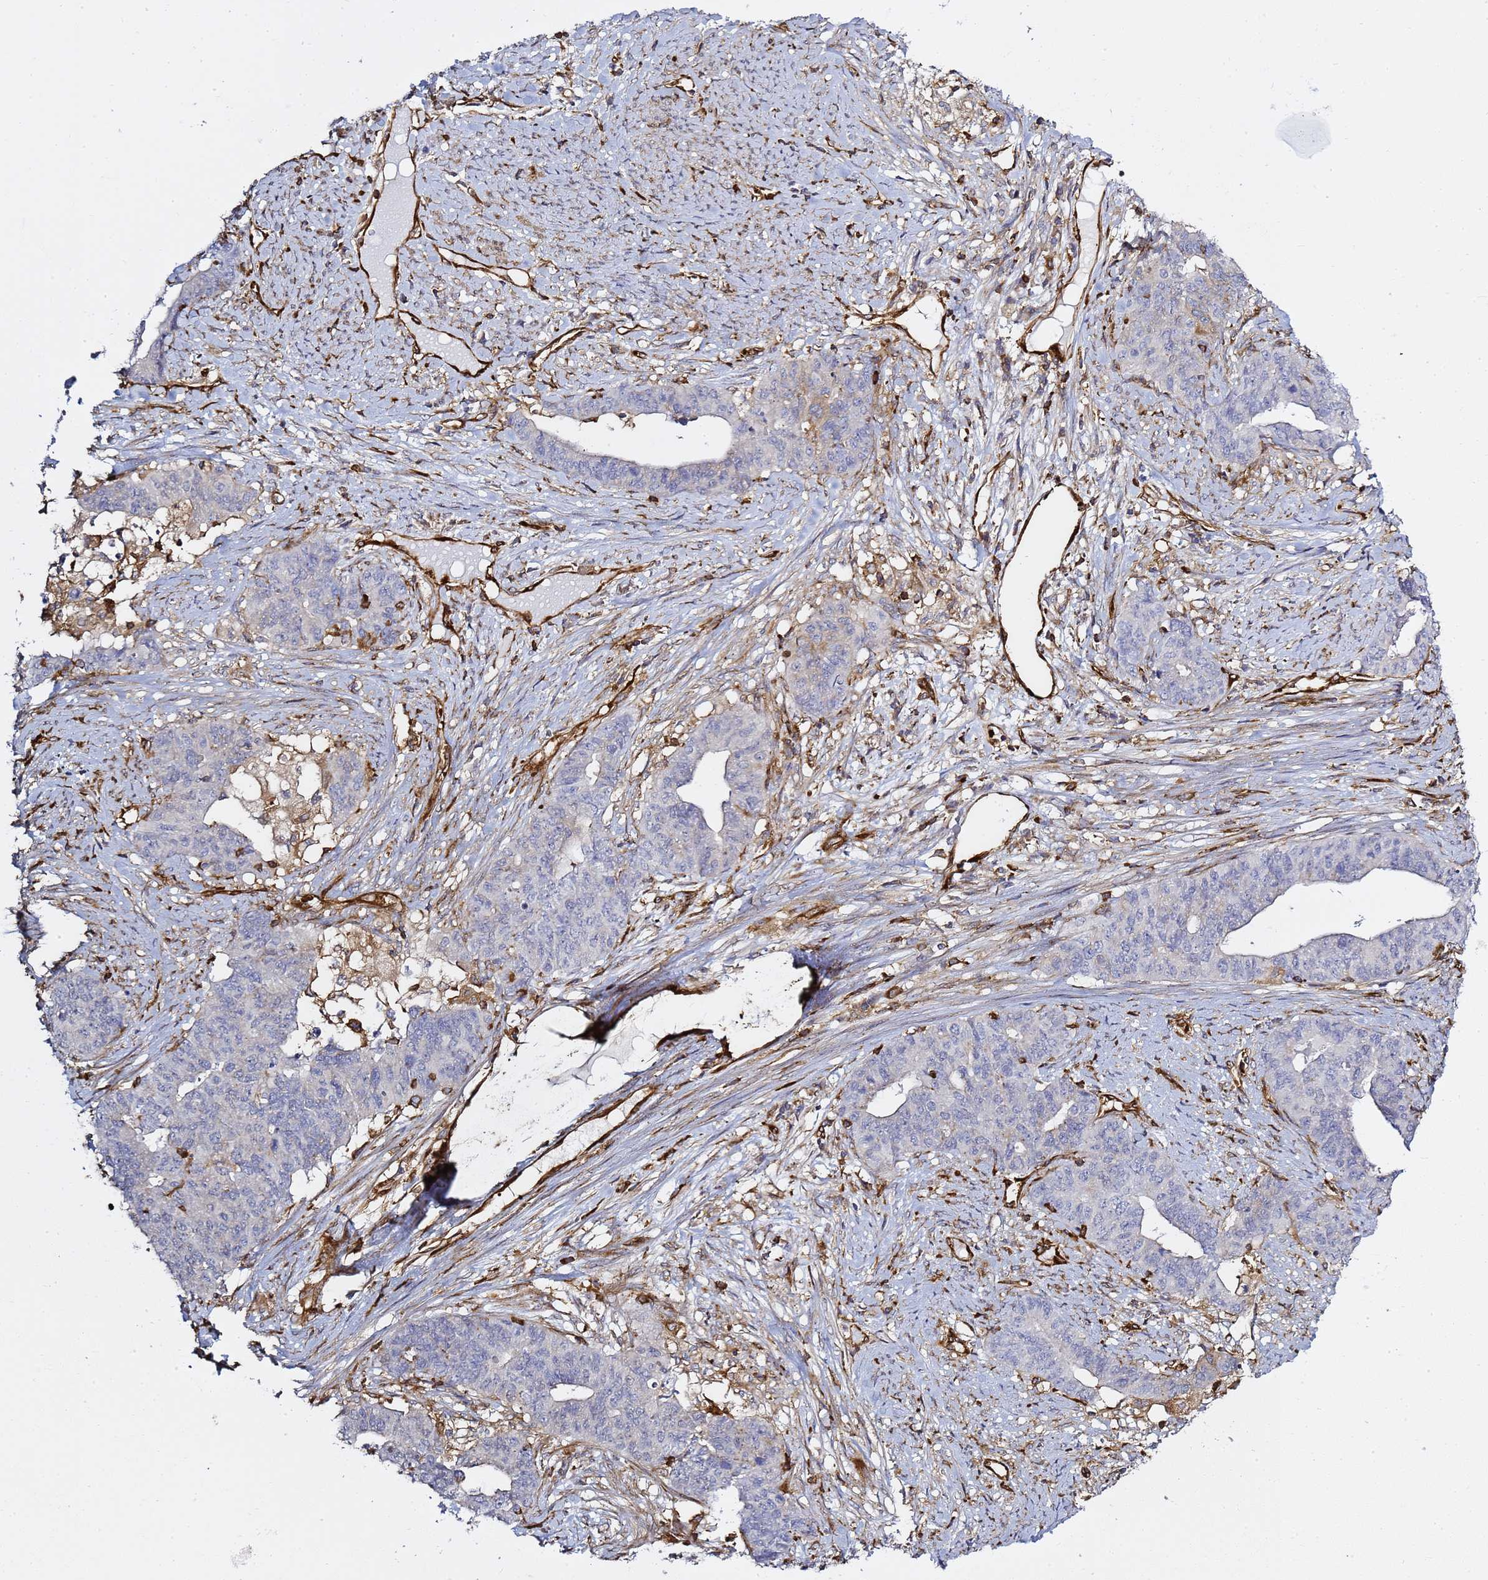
{"staining": {"intensity": "negative", "quantity": "none", "location": "none"}, "tissue": "endometrial cancer", "cell_type": "Tumor cells", "image_type": "cancer", "snomed": [{"axis": "morphology", "description": "Adenocarcinoma, NOS"}, {"axis": "topography", "description": "Endometrium"}], "caption": "IHC micrograph of human adenocarcinoma (endometrial) stained for a protein (brown), which exhibits no expression in tumor cells.", "gene": "ZBTB8OS", "patient": {"sex": "female", "age": 59}}